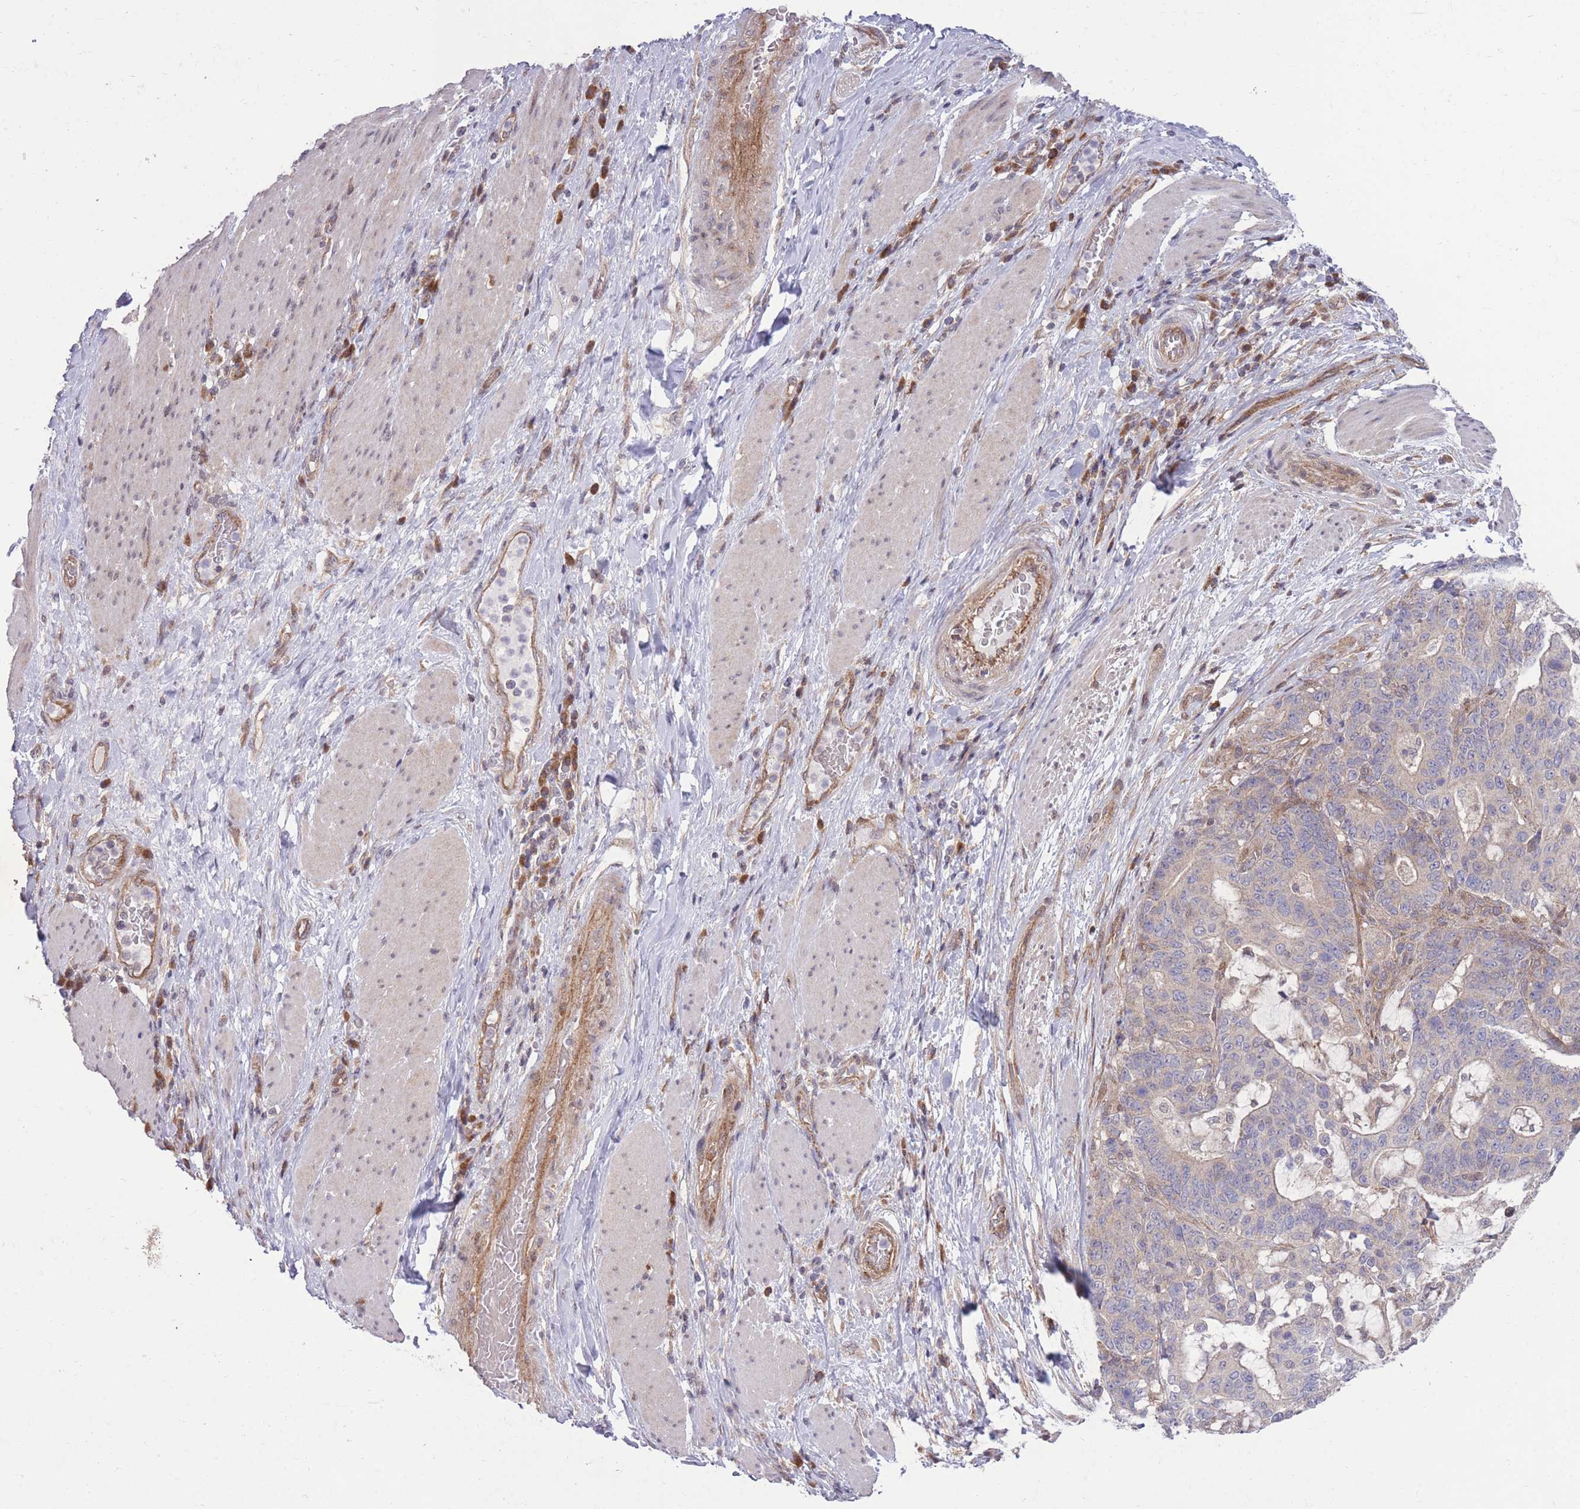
{"staining": {"intensity": "weak", "quantity": "25%-75%", "location": "cytoplasmic/membranous"}, "tissue": "stomach cancer", "cell_type": "Tumor cells", "image_type": "cancer", "snomed": [{"axis": "morphology", "description": "Normal tissue, NOS"}, {"axis": "morphology", "description": "Adenocarcinoma, NOS"}, {"axis": "topography", "description": "Stomach"}], "caption": "Protein staining shows weak cytoplasmic/membranous positivity in approximately 25%-75% of tumor cells in stomach adenocarcinoma.", "gene": "RIC8A", "patient": {"sex": "female", "age": 64}}